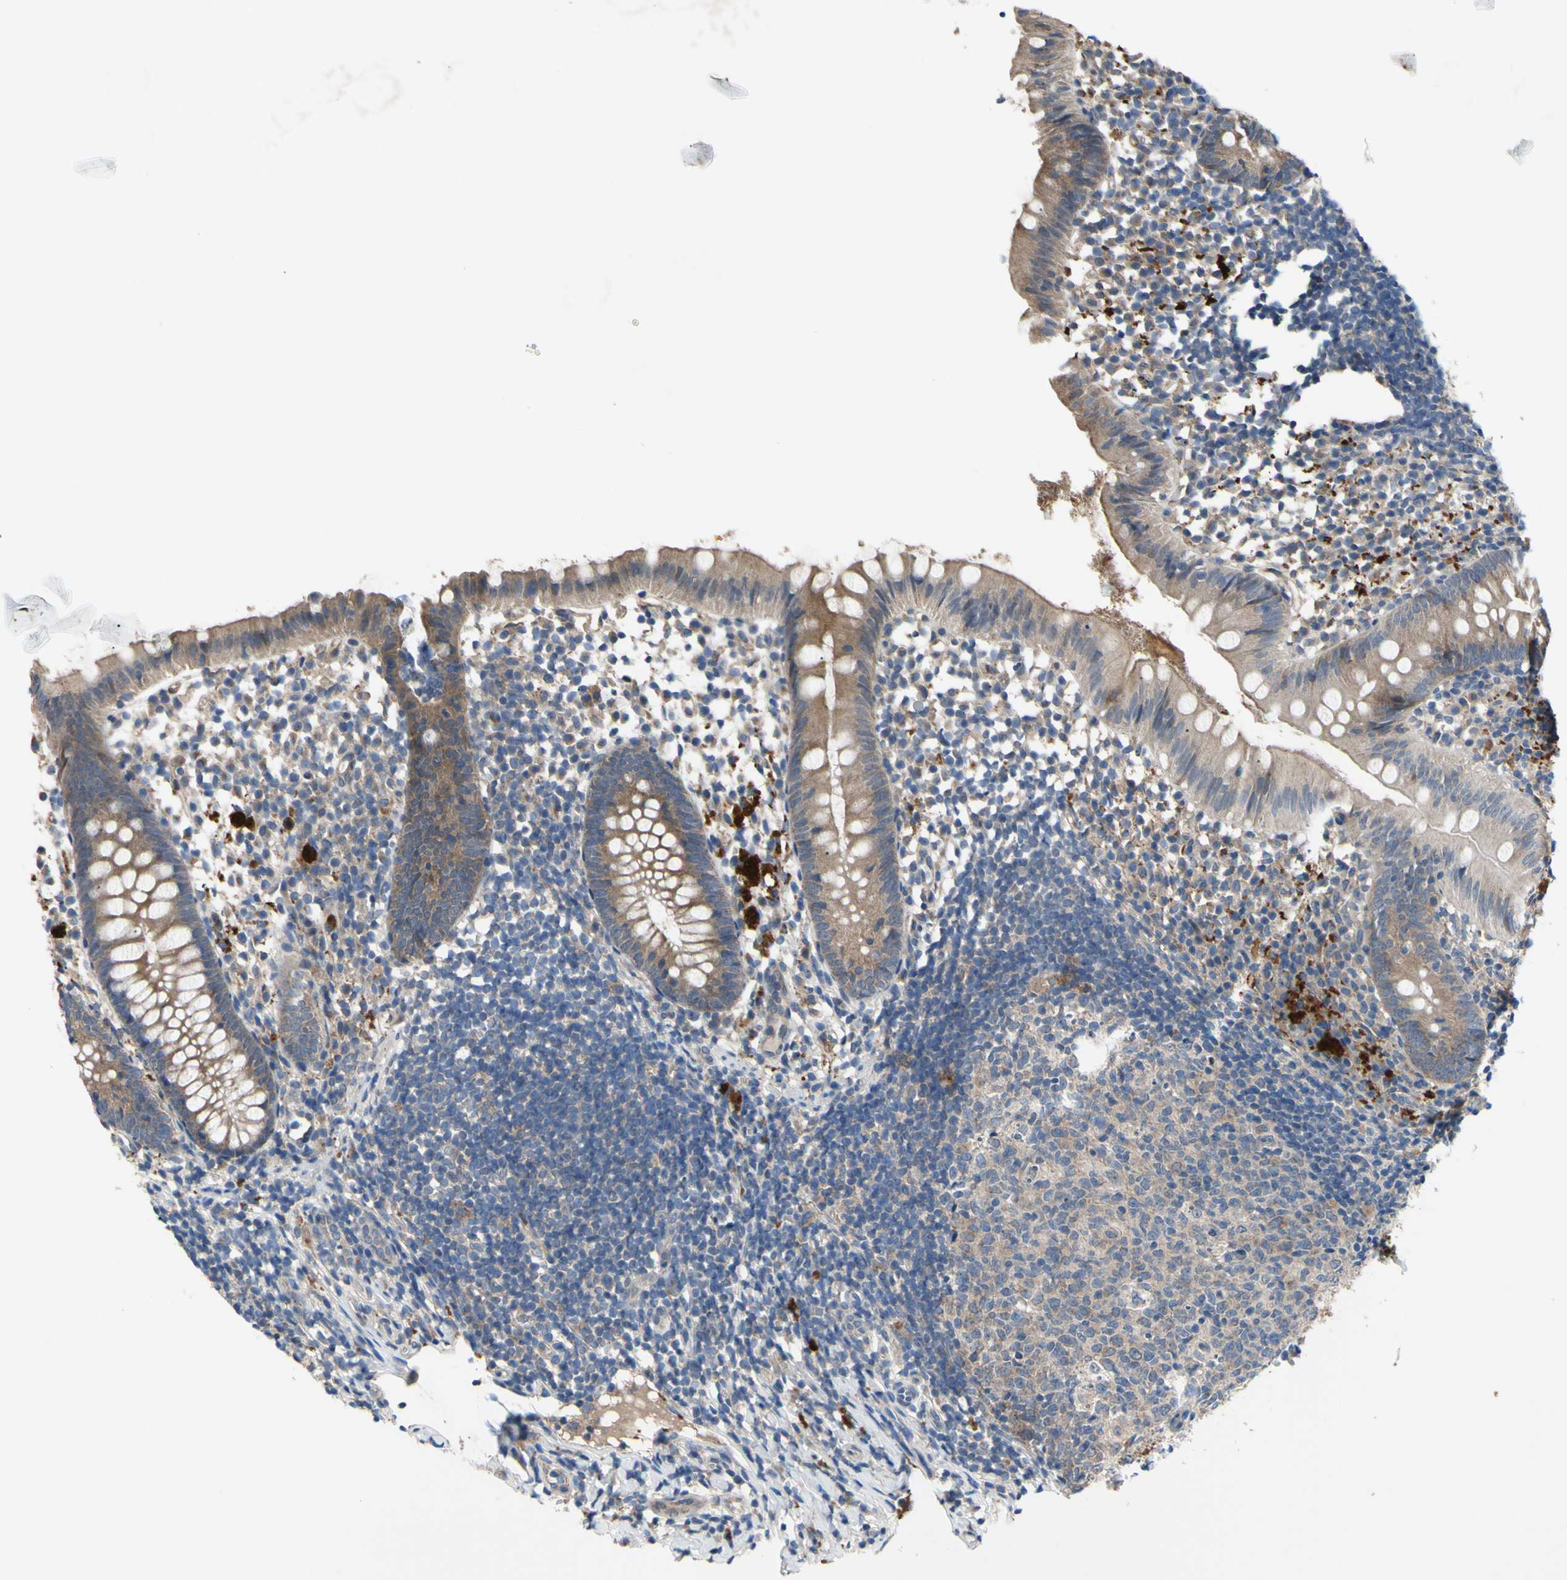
{"staining": {"intensity": "moderate", "quantity": ">75%", "location": "cytoplasmic/membranous"}, "tissue": "appendix", "cell_type": "Glandular cells", "image_type": "normal", "snomed": [{"axis": "morphology", "description": "Normal tissue, NOS"}, {"axis": "topography", "description": "Appendix"}], "caption": "IHC photomicrograph of normal human appendix stained for a protein (brown), which displays medium levels of moderate cytoplasmic/membranous expression in approximately >75% of glandular cells.", "gene": "HILPDA", "patient": {"sex": "female", "age": 20}}